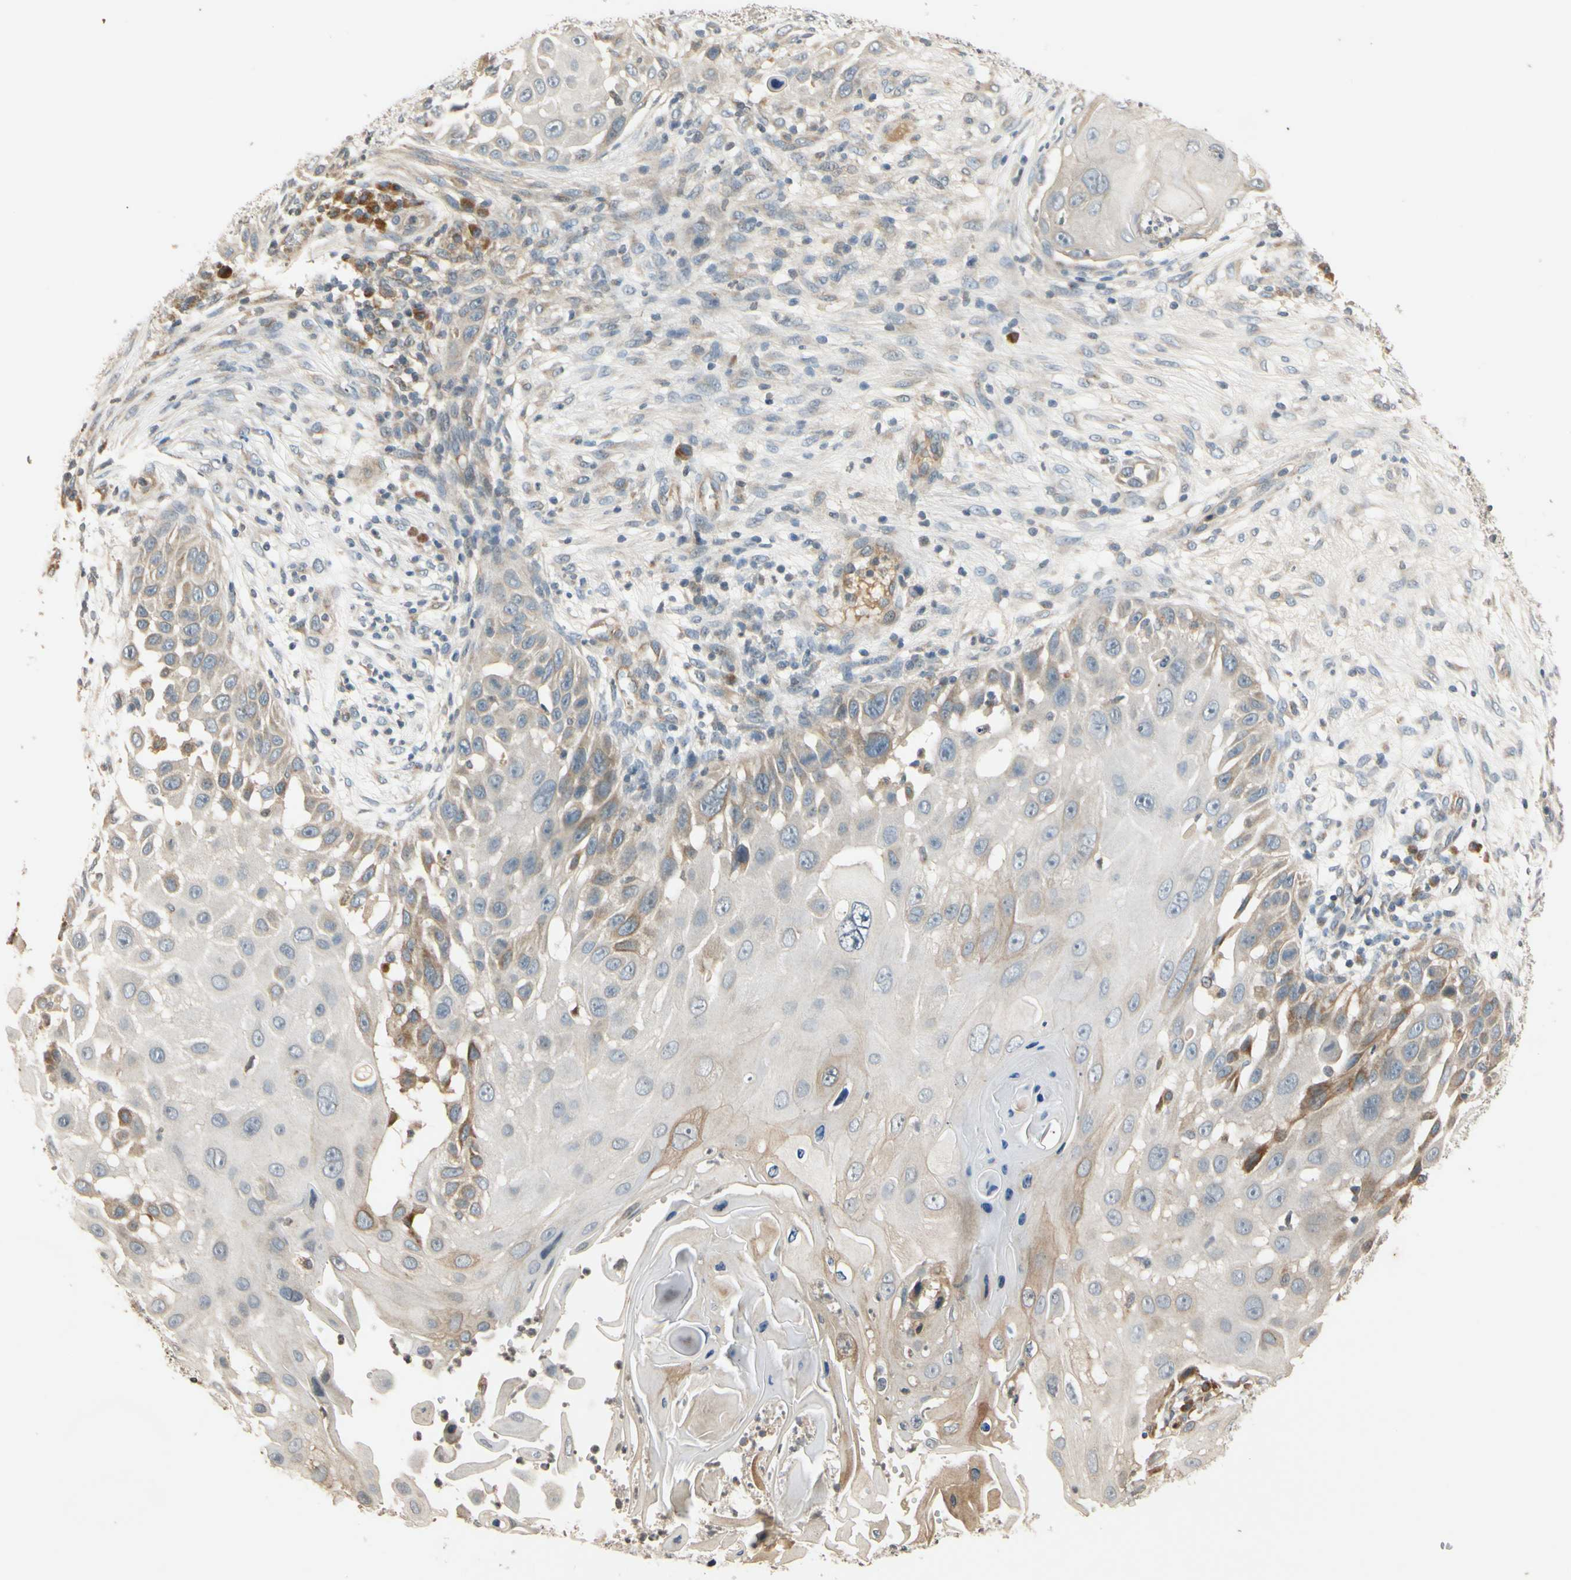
{"staining": {"intensity": "weak", "quantity": ">75%", "location": "cytoplasmic/membranous"}, "tissue": "skin cancer", "cell_type": "Tumor cells", "image_type": "cancer", "snomed": [{"axis": "morphology", "description": "Squamous cell carcinoma, NOS"}, {"axis": "topography", "description": "Skin"}], "caption": "Immunohistochemistry (DAB) staining of human skin cancer (squamous cell carcinoma) demonstrates weak cytoplasmic/membranous protein positivity in about >75% of tumor cells.", "gene": "ATP2C1", "patient": {"sex": "female", "age": 44}}